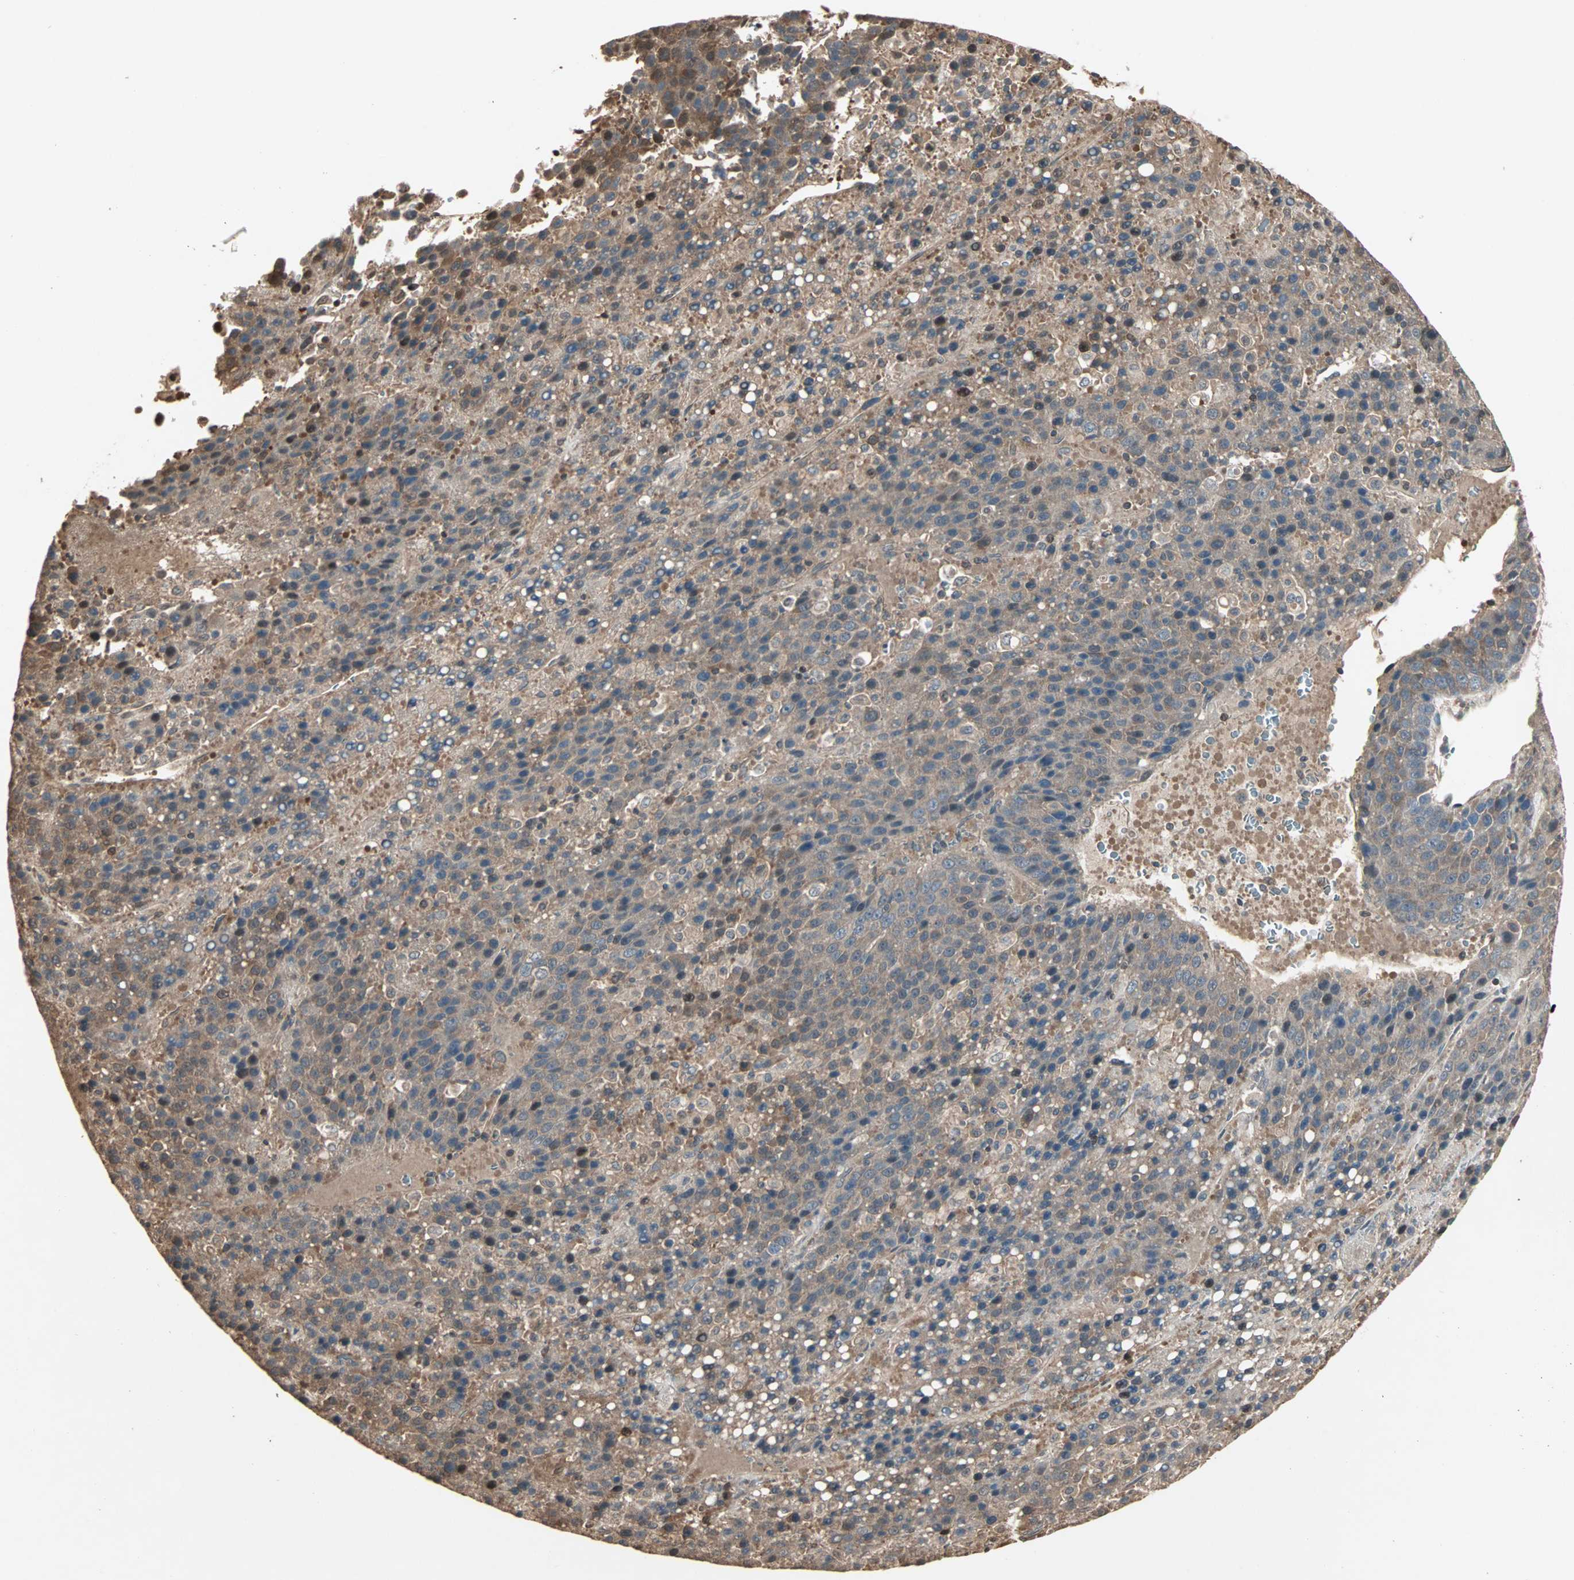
{"staining": {"intensity": "moderate", "quantity": ">75%", "location": "cytoplasmic/membranous"}, "tissue": "liver cancer", "cell_type": "Tumor cells", "image_type": "cancer", "snomed": [{"axis": "morphology", "description": "Carcinoma, Hepatocellular, NOS"}, {"axis": "topography", "description": "Liver"}], "caption": "Protein staining exhibits moderate cytoplasmic/membranous positivity in about >75% of tumor cells in liver cancer.", "gene": "DRG2", "patient": {"sex": "female", "age": 53}}